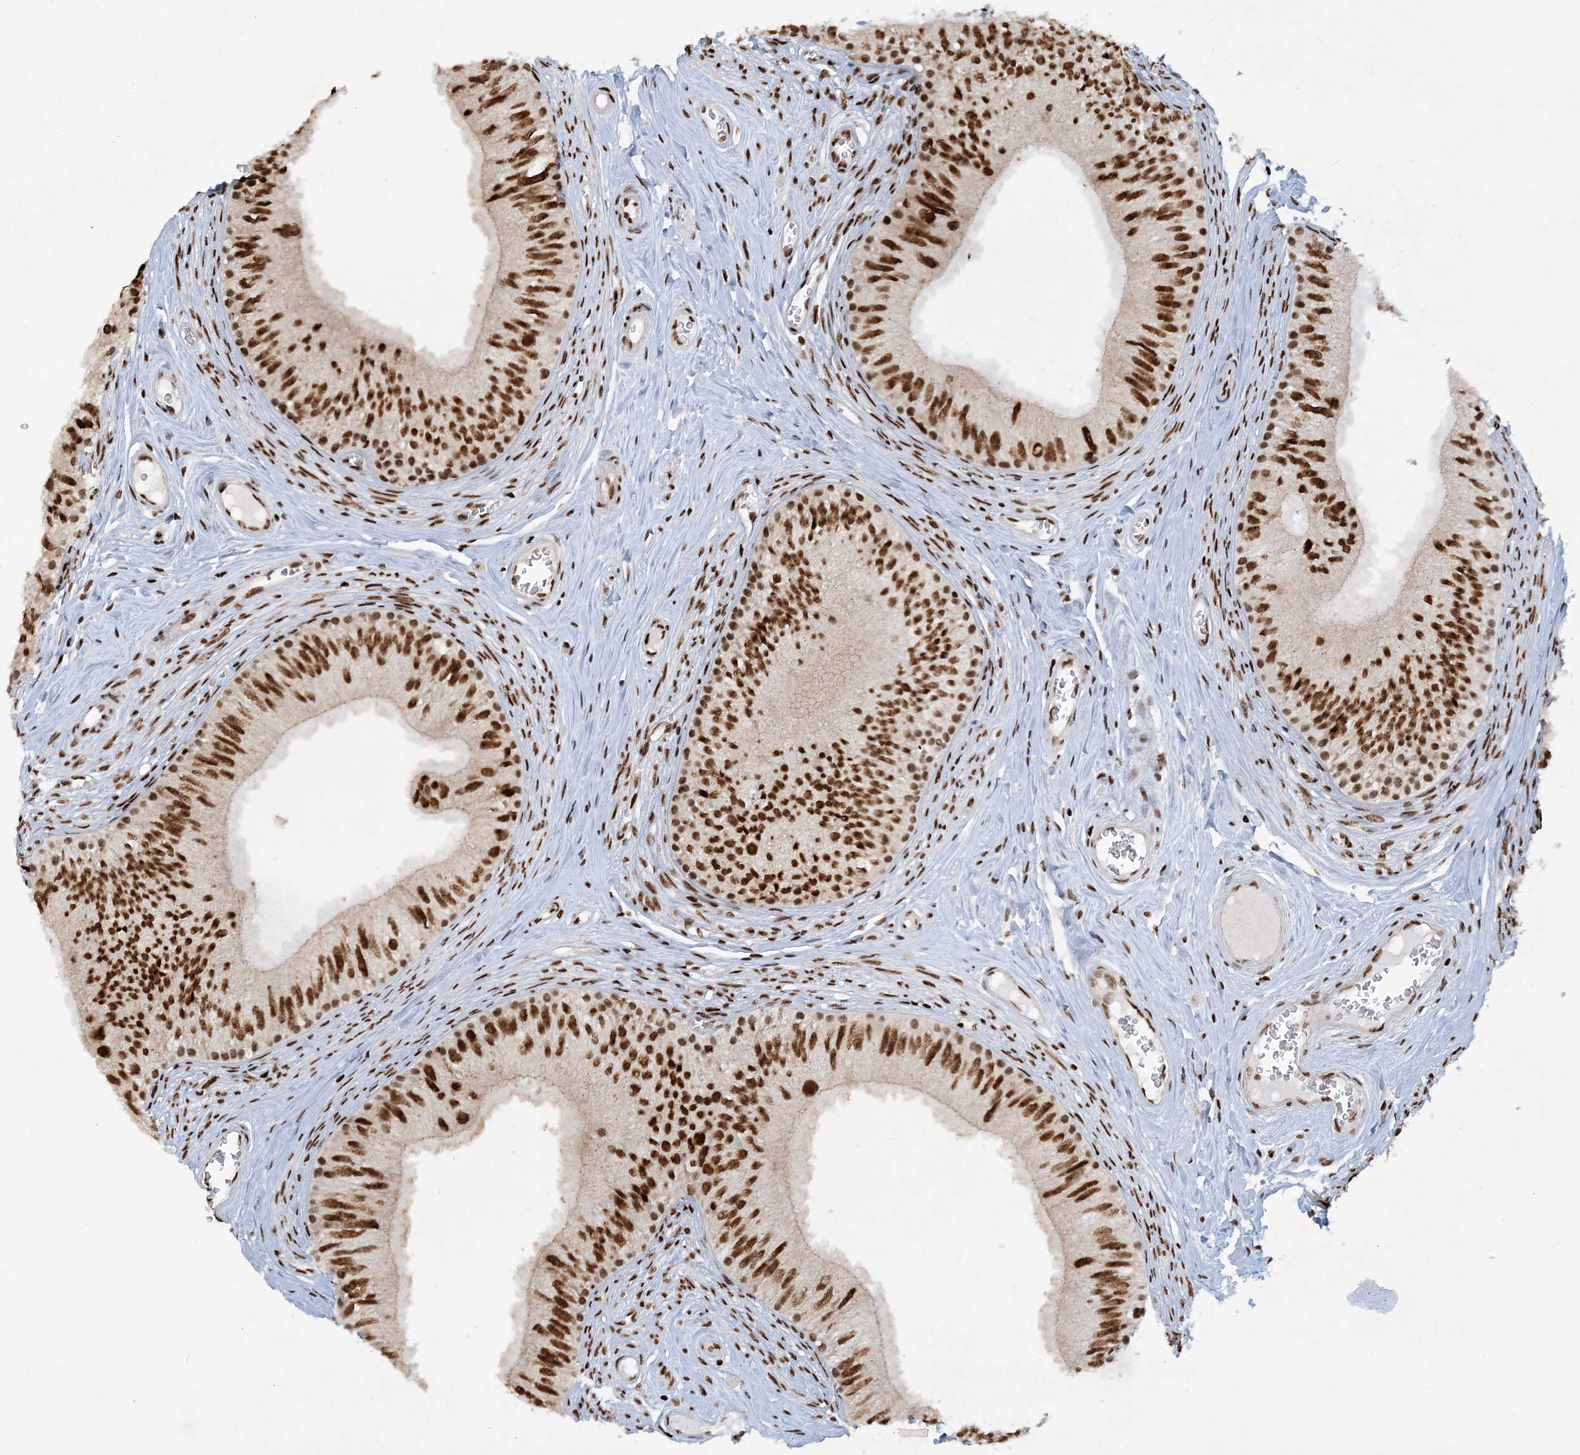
{"staining": {"intensity": "strong", "quantity": ">75%", "location": "nuclear"}, "tissue": "epididymis", "cell_type": "Glandular cells", "image_type": "normal", "snomed": [{"axis": "morphology", "description": "Normal tissue, NOS"}, {"axis": "topography", "description": "Epididymis"}], "caption": "A histopathology image of epididymis stained for a protein demonstrates strong nuclear brown staining in glandular cells.", "gene": "DELE1", "patient": {"sex": "male", "age": 46}}